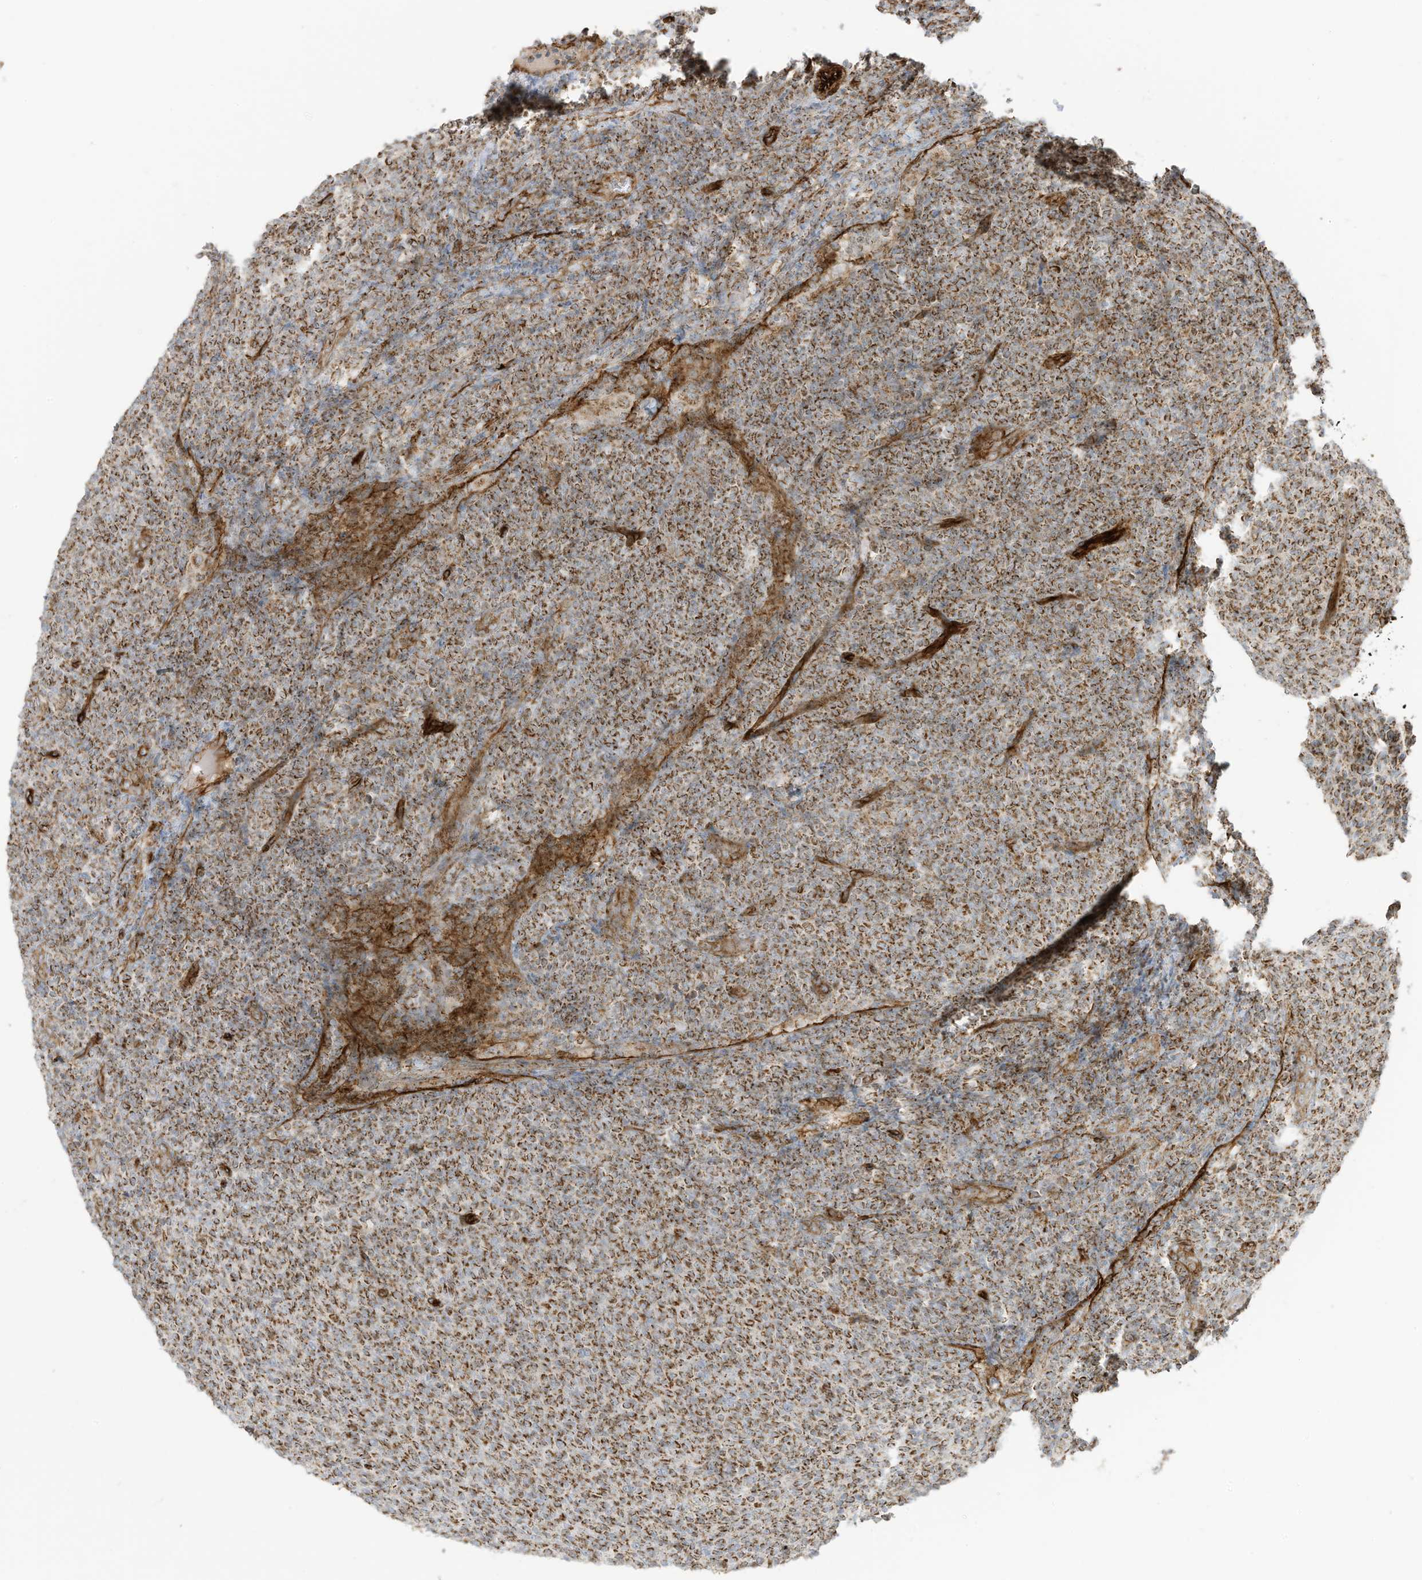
{"staining": {"intensity": "moderate", "quantity": ">75%", "location": "cytoplasmic/membranous"}, "tissue": "lymphoma", "cell_type": "Tumor cells", "image_type": "cancer", "snomed": [{"axis": "morphology", "description": "Malignant lymphoma, non-Hodgkin's type, Low grade"}, {"axis": "topography", "description": "Lymph node"}], "caption": "The photomicrograph shows immunohistochemical staining of malignant lymphoma, non-Hodgkin's type (low-grade). There is moderate cytoplasmic/membranous staining is seen in about >75% of tumor cells.", "gene": "ABCB7", "patient": {"sex": "male", "age": 66}}